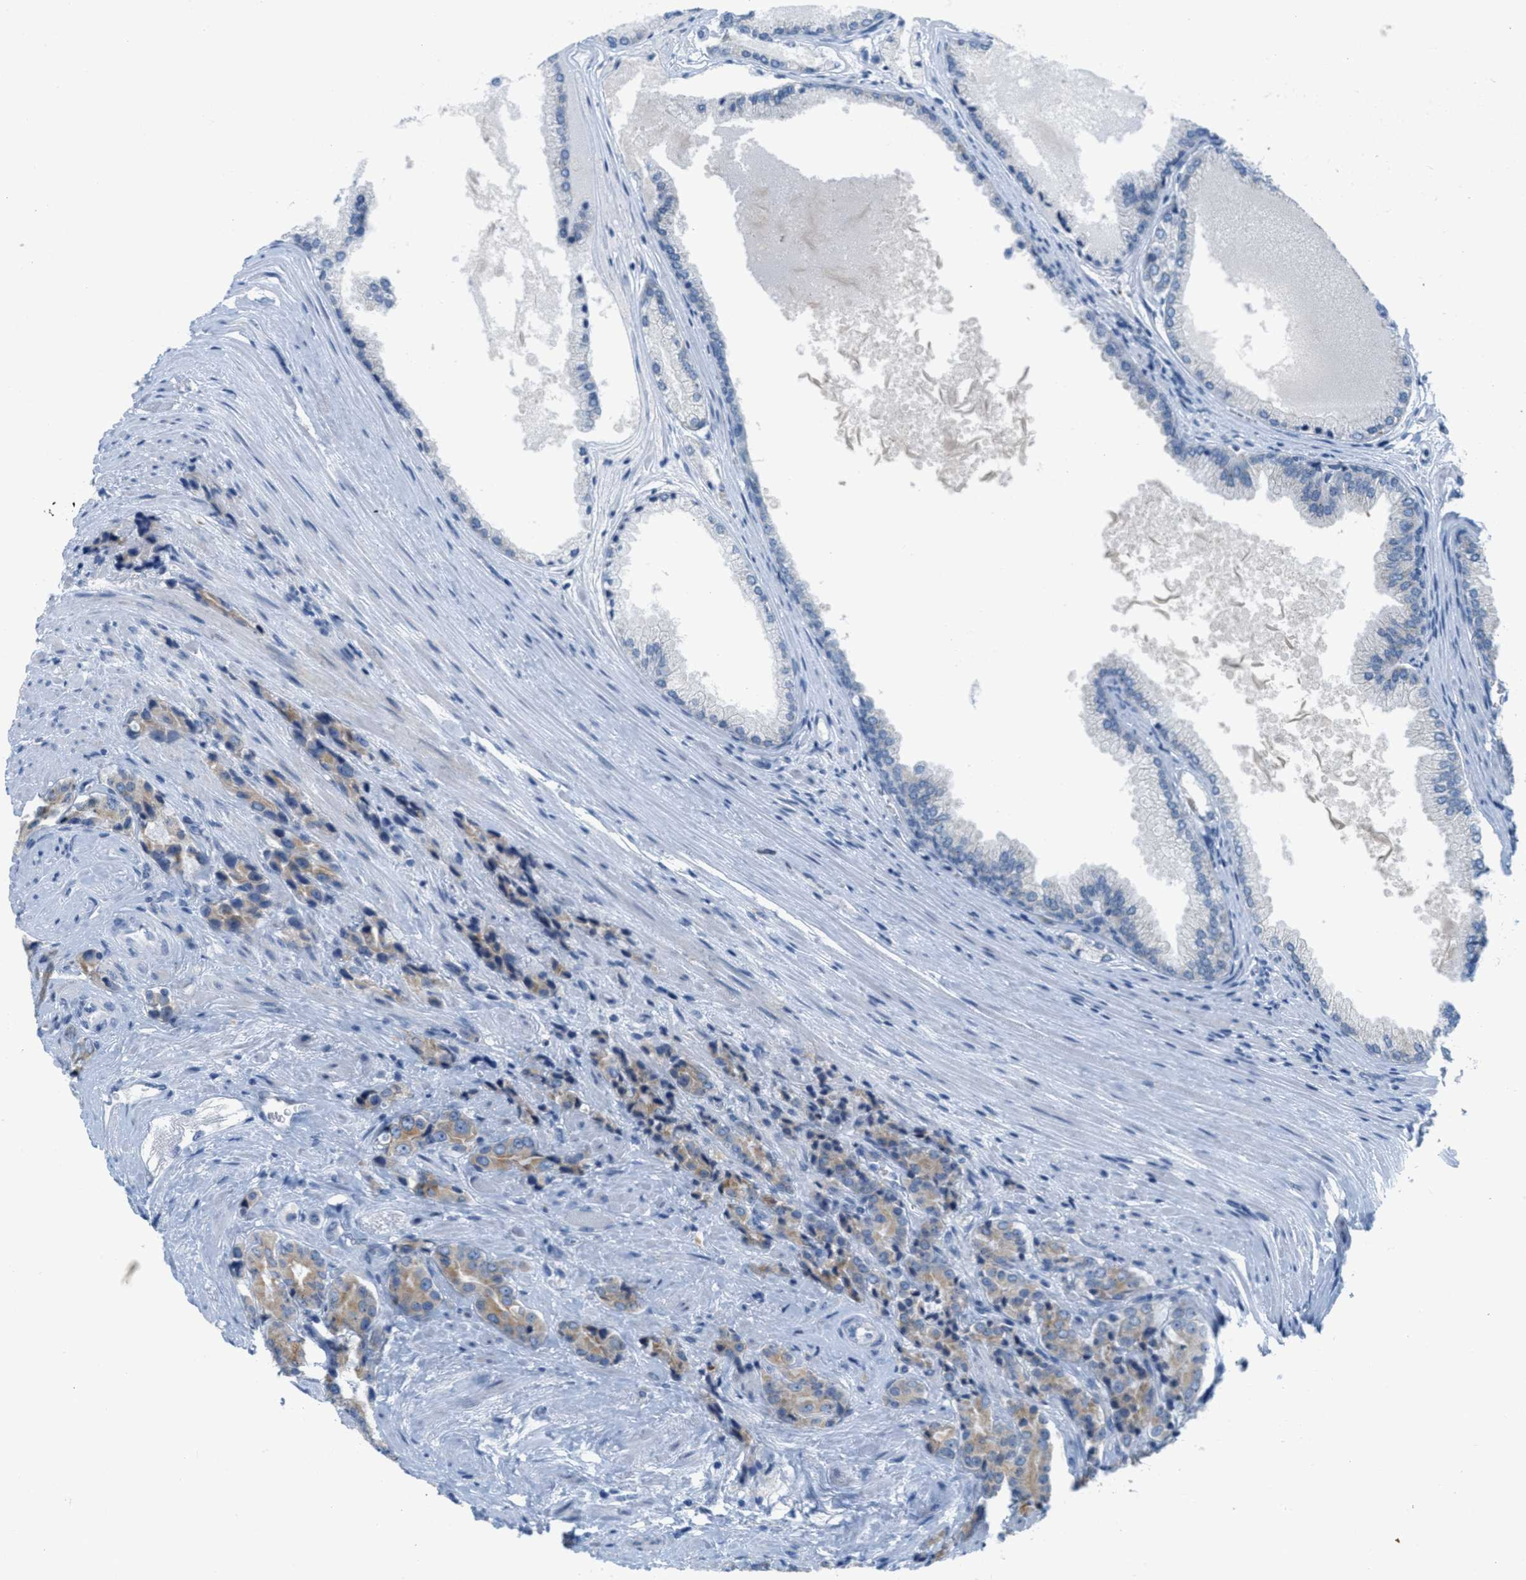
{"staining": {"intensity": "weak", "quantity": ">75%", "location": "cytoplasmic/membranous"}, "tissue": "prostate cancer", "cell_type": "Tumor cells", "image_type": "cancer", "snomed": [{"axis": "morphology", "description": "Adenocarcinoma, High grade"}, {"axis": "topography", "description": "Prostate"}], "caption": "This photomicrograph demonstrates high-grade adenocarcinoma (prostate) stained with immunohistochemistry to label a protein in brown. The cytoplasmic/membranous of tumor cells show weak positivity for the protein. Nuclei are counter-stained blue.", "gene": "TEX264", "patient": {"sex": "male", "age": 71}}